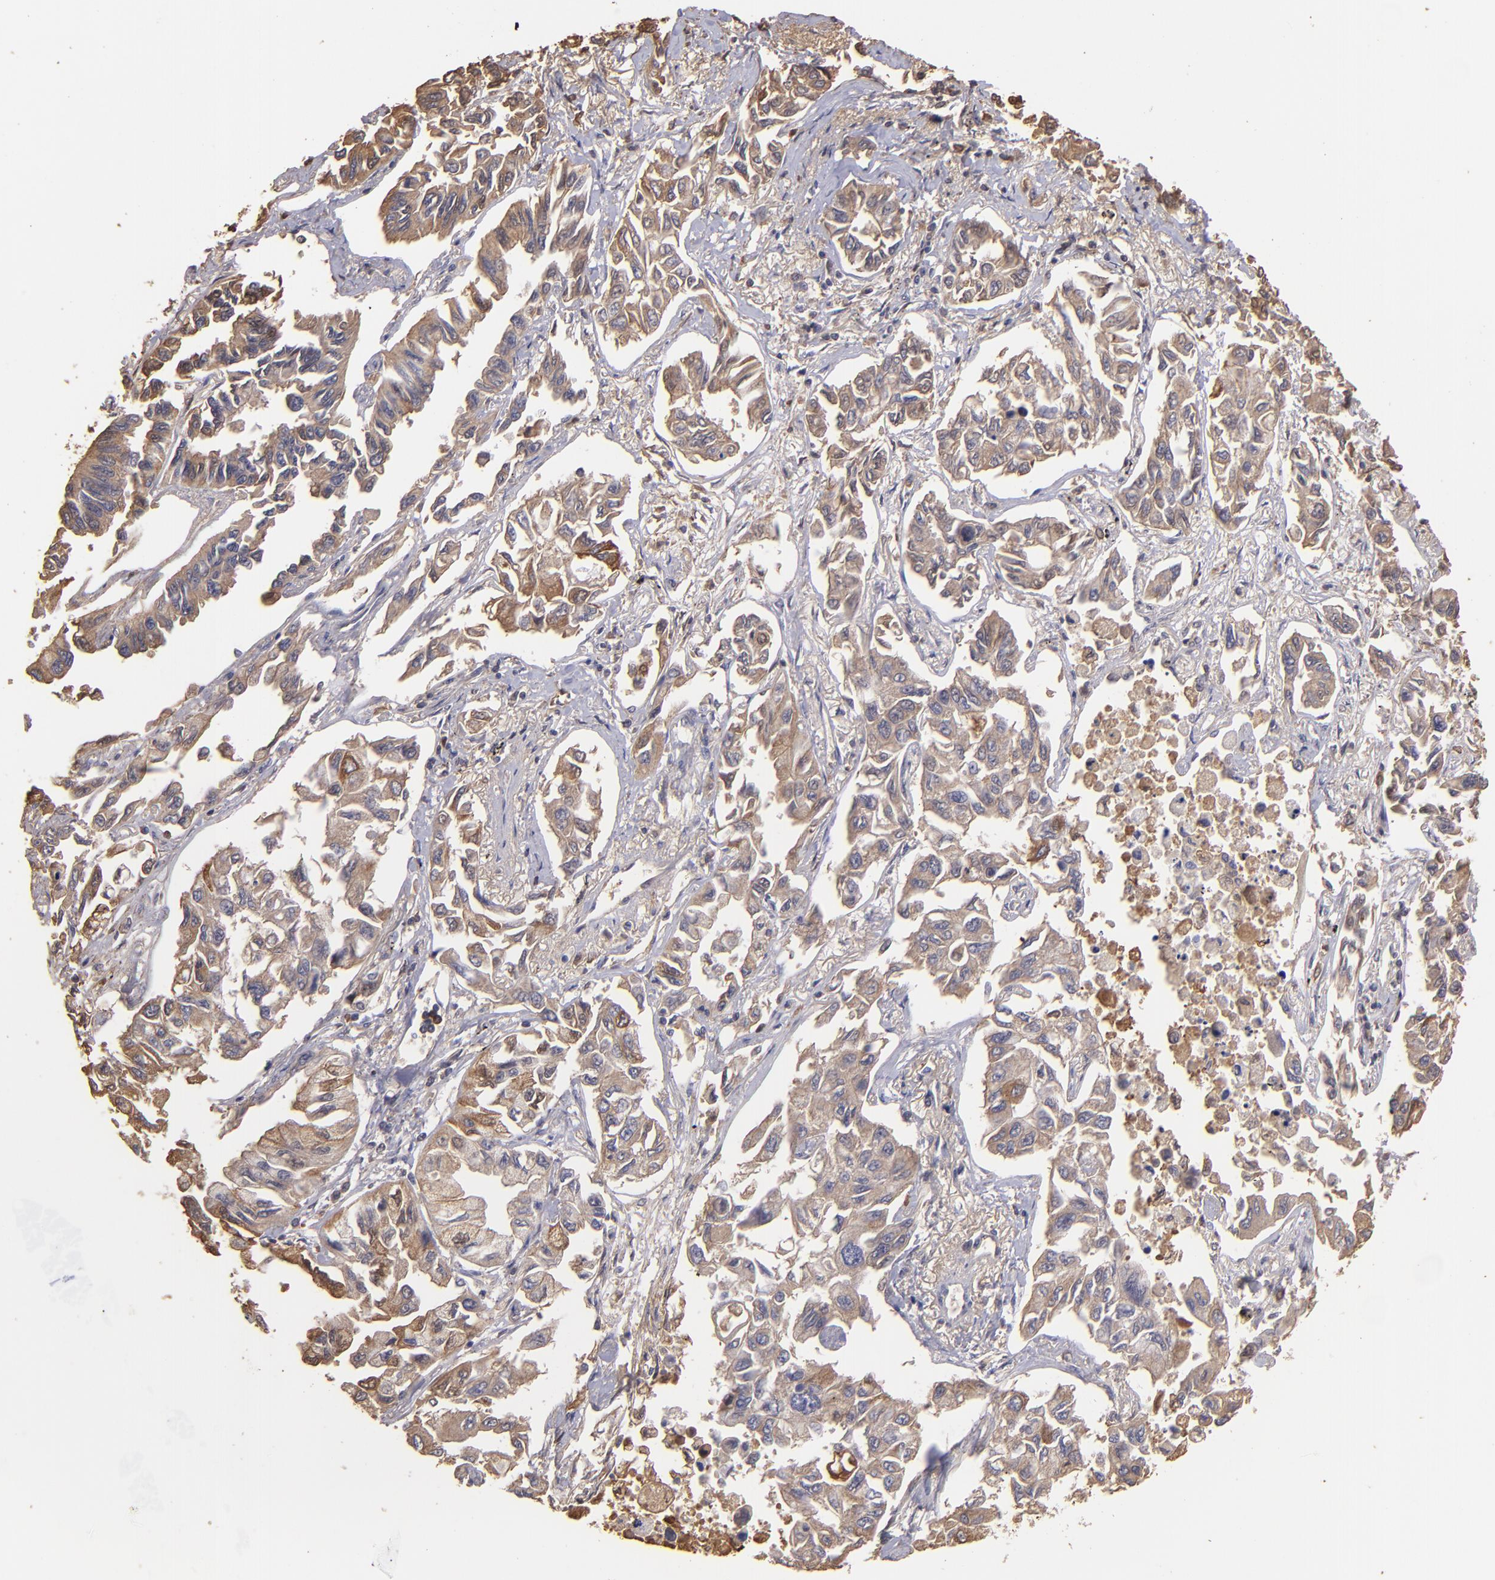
{"staining": {"intensity": "moderate", "quantity": ">75%", "location": "cytoplasmic/membranous"}, "tissue": "lung cancer", "cell_type": "Tumor cells", "image_type": "cancer", "snomed": [{"axis": "morphology", "description": "Adenocarcinoma, NOS"}, {"axis": "topography", "description": "Lung"}], "caption": "This is a photomicrograph of immunohistochemistry staining of adenocarcinoma (lung), which shows moderate expression in the cytoplasmic/membranous of tumor cells.", "gene": "FGB", "patient": {"sex": "male", "age": 64}}